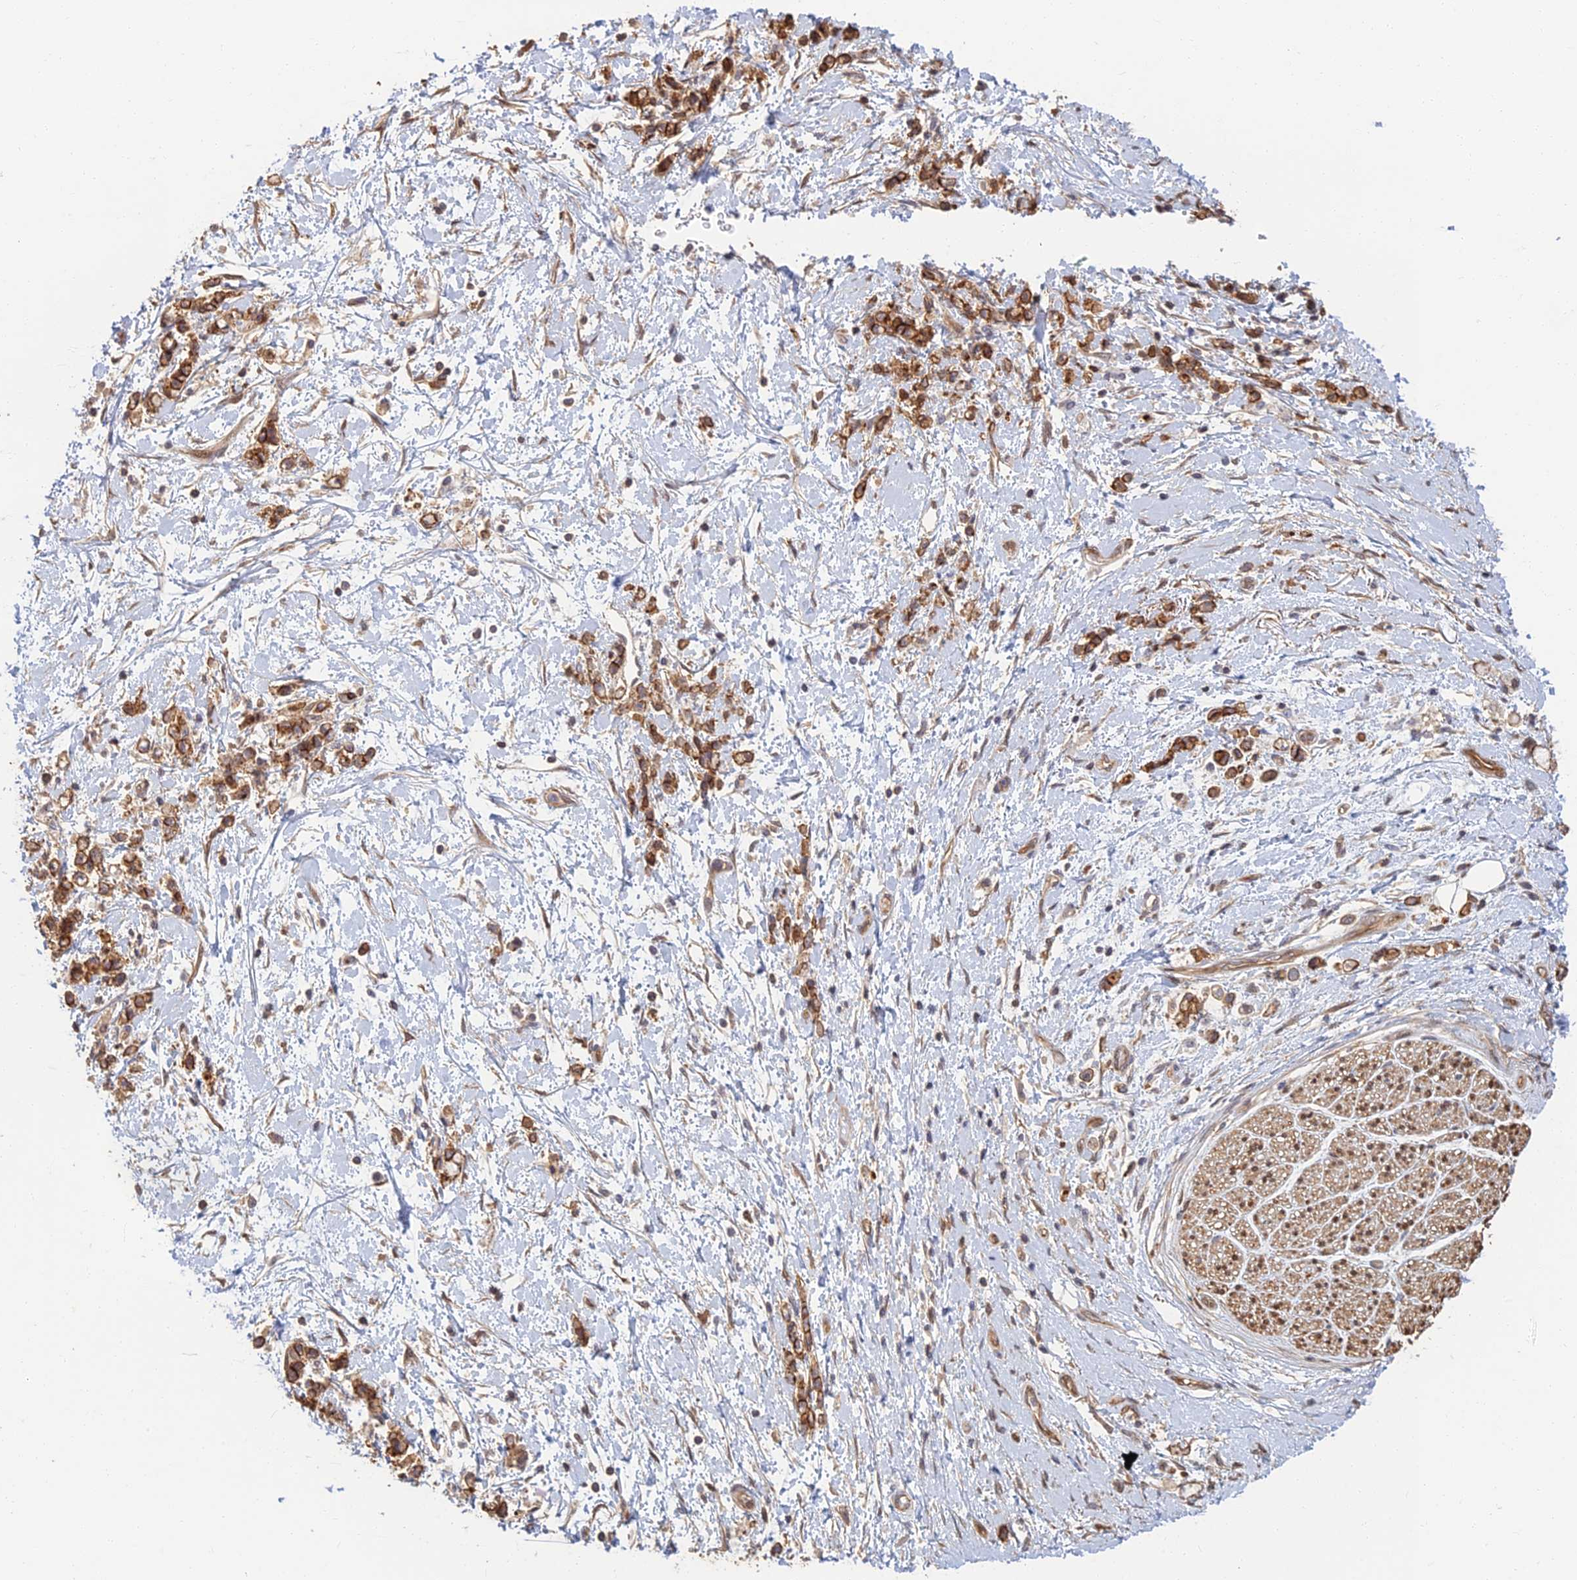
{"staining": {"intensity": "strong", "quantity": ">75%", "location": "cytoplasmic/membranous"}, "tissue": "stomach cancer", "cell_type": "Tumor cells", "image_type": "cancer", "snomed": [{"axis": "morphology", "description": "Adenocarcinoma, NOS"}, {"axis": "topography", "description": "Stomach"}], "caption": "The immunohistochemical stain shows strong cytoplasmic/membranous expression in tumor cells of adenocarcinoma (stomach) tissue.", "gene": "LRRN3", "patient": {"sex": "female", "age": 60}}